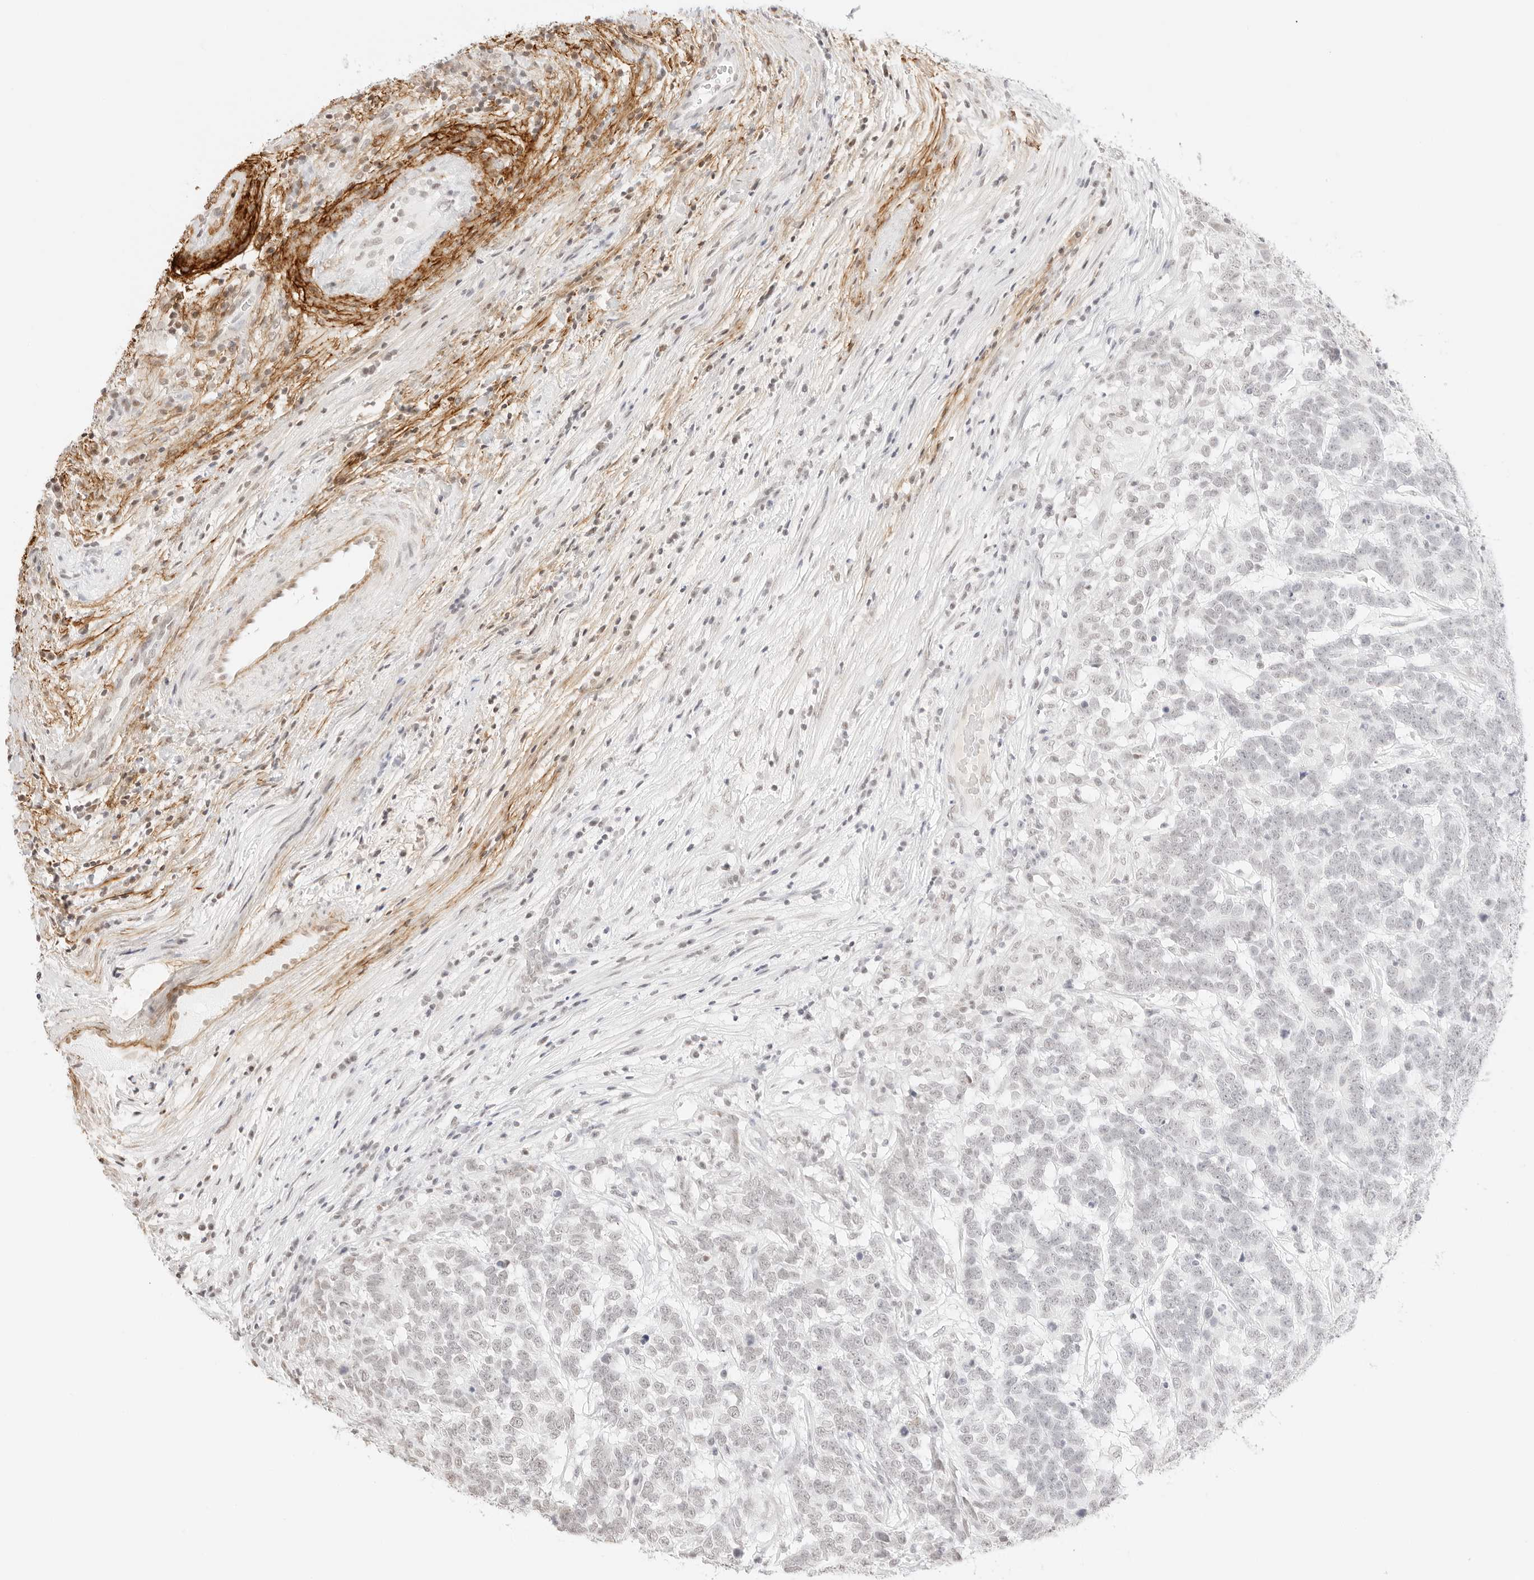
{"staining": {"intensity": "negative", "quantity": "none", "location": "none"}, "tissue": "testis cancer", "cell_type": "Tumor cells", "image_type": "cancer", "snomed": [{"axis": "morphology", "description": "Carcinoma, Embryonal, NOS"}, {"axis": "topography", "description": "Testis"}], "caption": "This photomicrograph is of testis embryonal carcinoma stained with IHC to label a protein in brown with the nuclei are counter-stained blue. There is no positivity in tumor cells.", "gene": "FBLN5", "patient": {"sex": "male", "age": 26}}